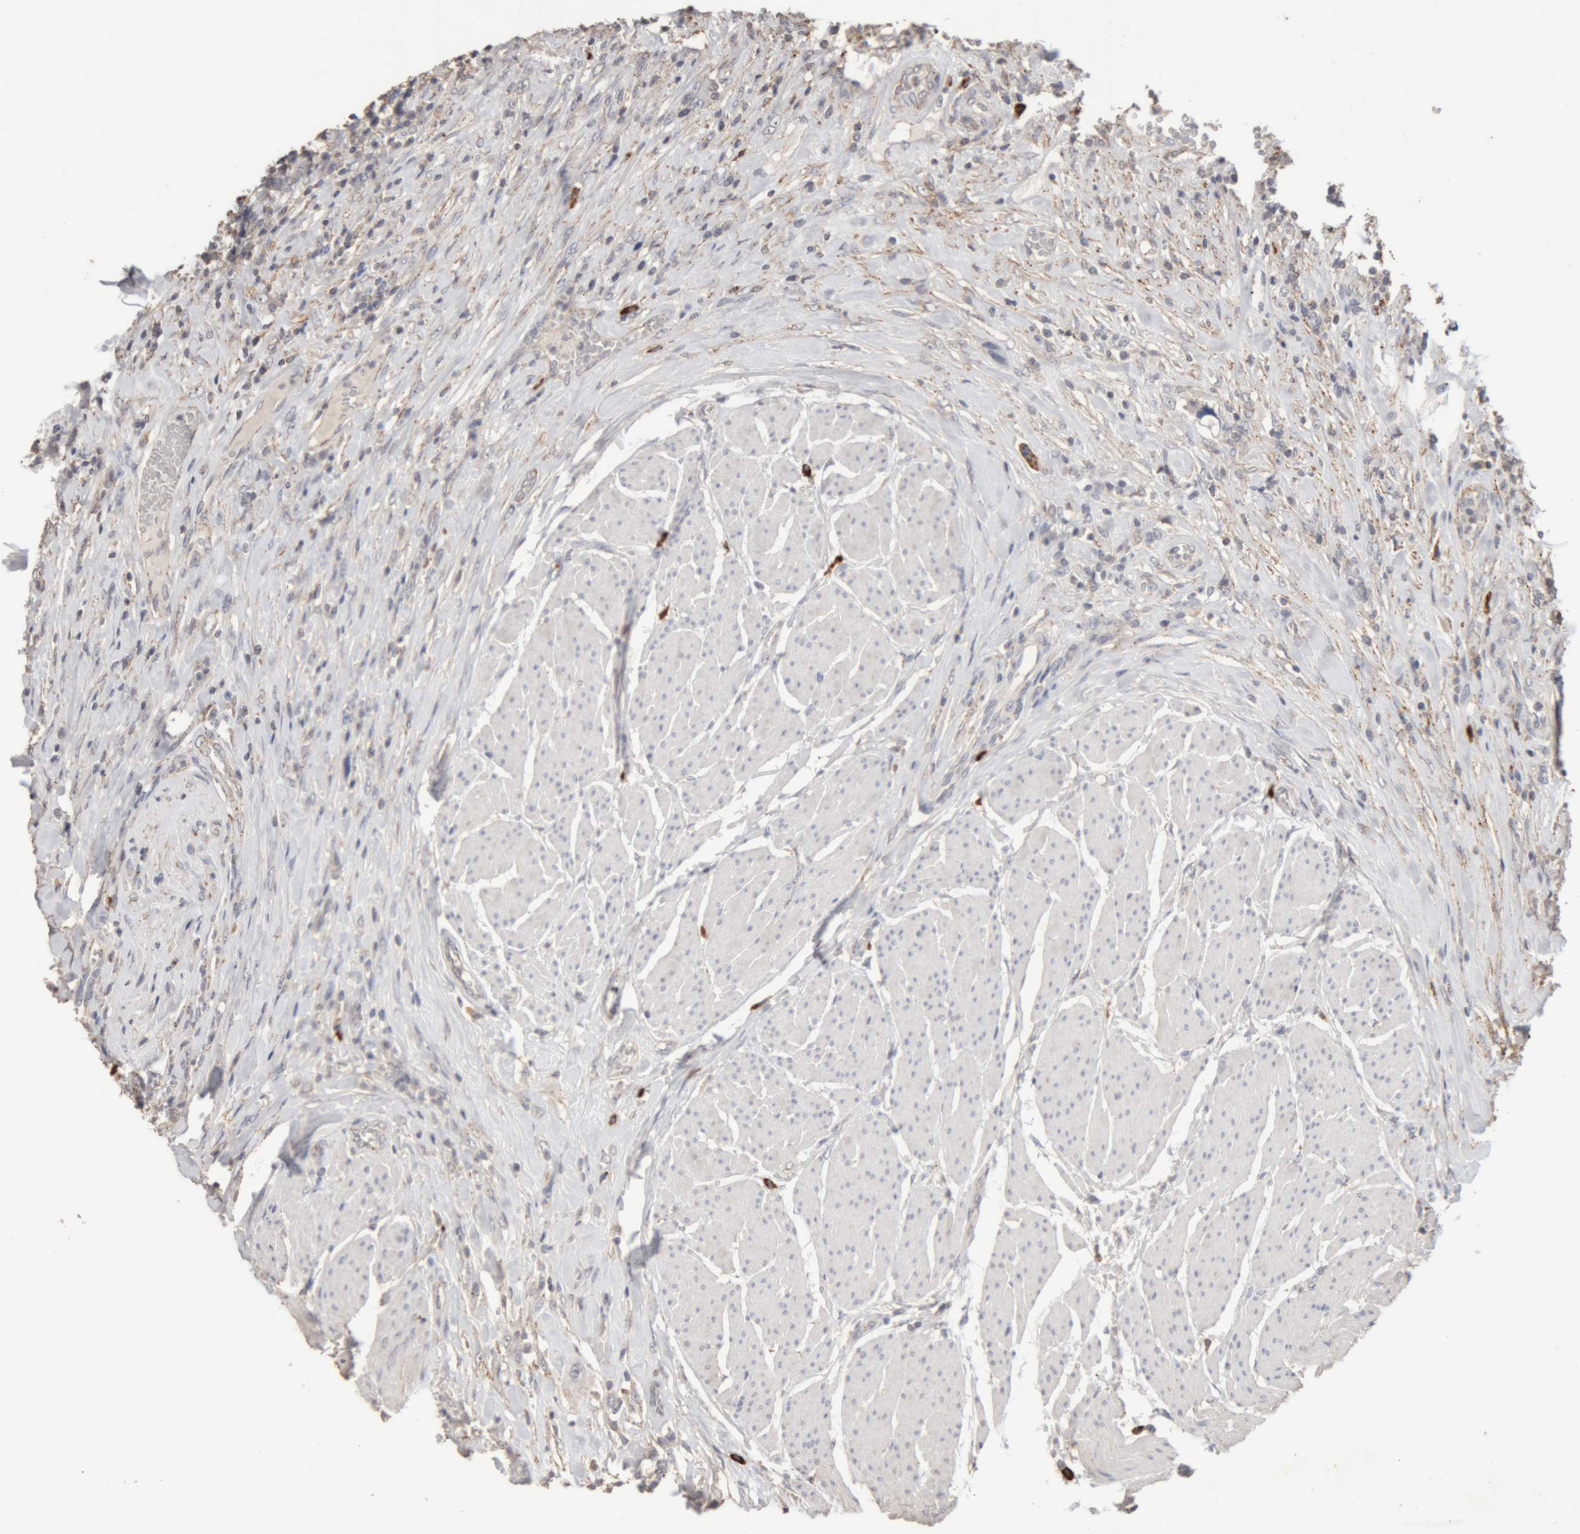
{"staining": {"intensity": "negative", "quantity": "none", "location": "none"}, "tissue": "urothelial cancer", "cell_type": "Tumor cells", "image_type": "cancer", "snomed": [{"axis": "morphology", "description": "Urothelial carcinoma, High grade"}, {"axis": "topography", "description": "Urinary bladder"}], "caption": "DAB immunohistochemical staining of human urothelial cancer exhibits no significant positivity in tumor cells.", "gene": "ARSA", "patient": {"sex": "male", "age": 50}}